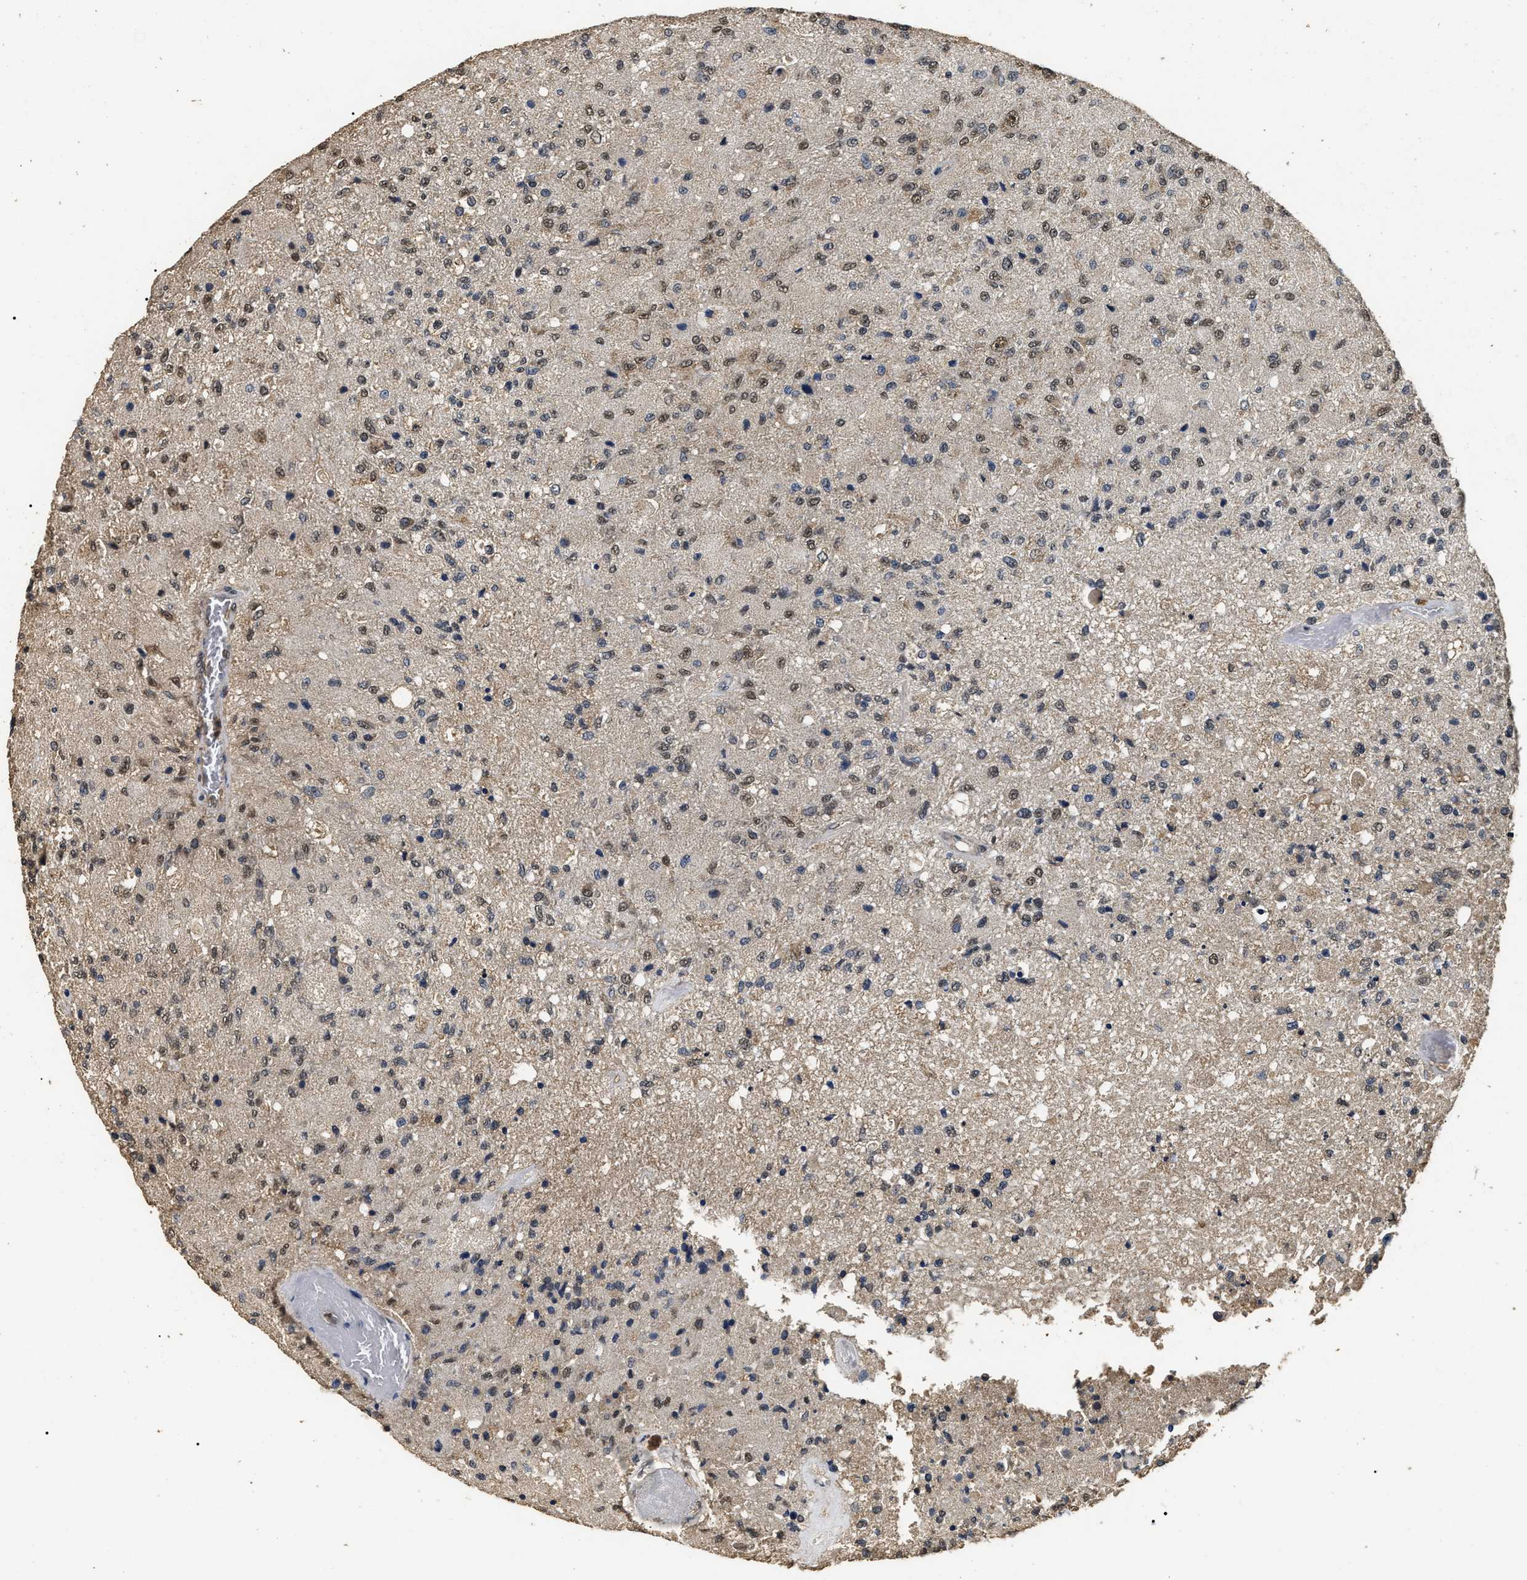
{"staining": {"intensity": "weak", "quantity": ">75%", "location": "nuclear"}, "tissue": "glioma", "cell_type": "Tumor cells", "image_type": "cancer", "snomed": [{"axis": "morphology", "description": "Normal tissue, NOS"}, {"axis": "morphology", "description": "Glioma, malignant, High grade"}, {"axis": "topography", "description": "Cerebral cortex"}], "caption": "Immunohistochemical staining of human glioma demonstrates low levels of weak nuclear positivity in approximately >75% of tumor cells.", "gene": "PSMD8", "patient": {"sex": "male", "age": 77}}